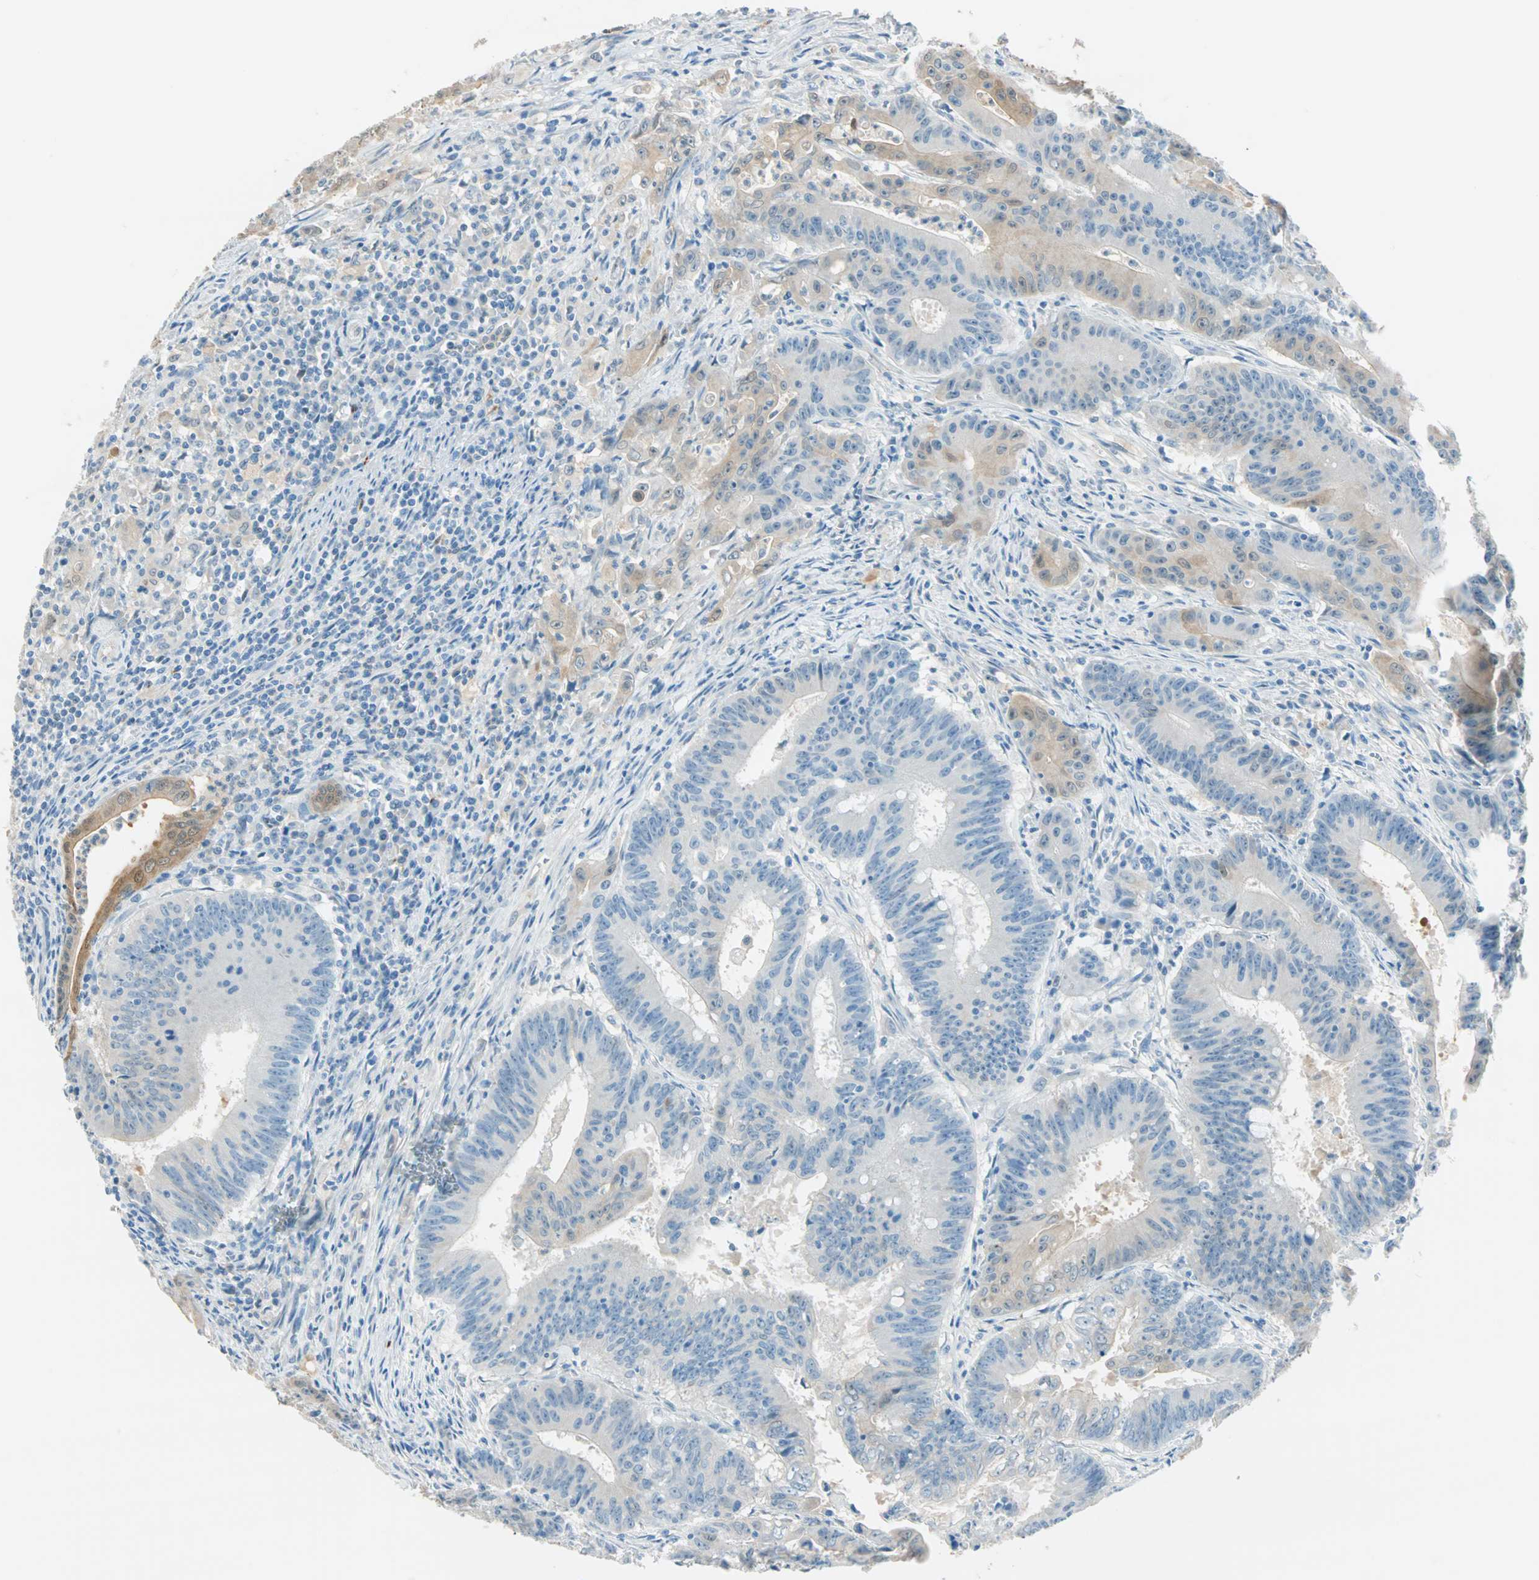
{"staining": {"intensity": "moderate", "quantity": "<25%", "location": "cytoplasmic/membranous"}, "tissue": "colorectal cancer", "cell_type": "Tumor cells", "image_type": "cancer", "snomed": [{"axis": "morphology", "description": "Adenocarcinoma, NOS"}, {"axis": "topography", "description": "Colon"}], "caption": "Tumor cells display moderate cytoplasmic/membranous positivity in approximately <25% of cells in colorectal cancer (adenocarcinoma).", "gene": "S100A1", "patient": {"sex": "male", "age": 45}}